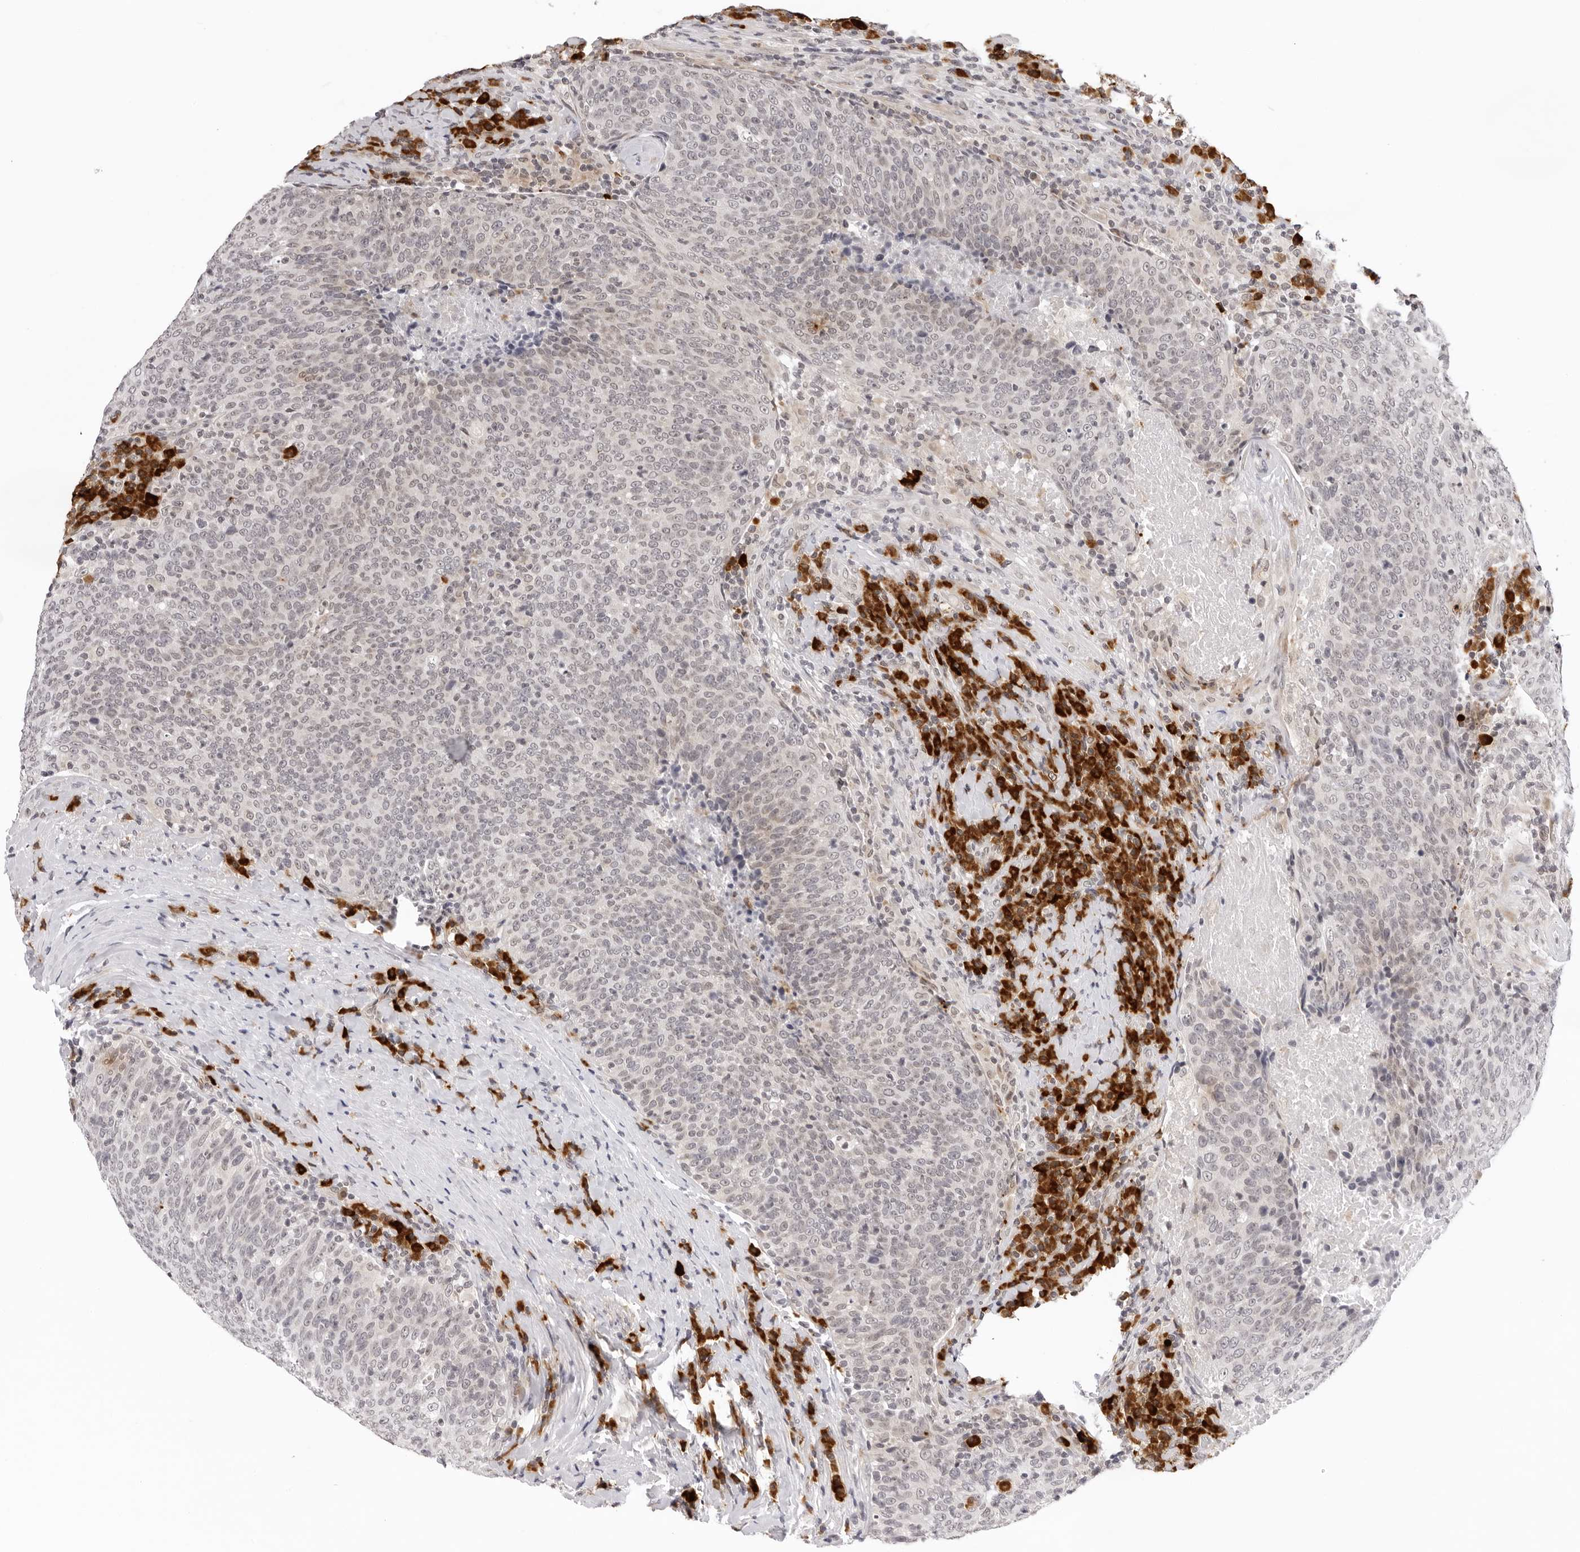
{"staining": {"intensity": "weak", "quantity": "<25%", "location": "cytoplasmic/membranous"}, "tissue": "head and neck cancer", "cell_type": "Tumor cells", "image_type": "cancer", "snomed": [{"axis": "morphology", "description": "Squamous cell carcinoma, NOS"}, {"axis": "morphology", "description": "Squamous cell carcinoma, metastatic, NOS"}, {"axis": "topography", "description": "Lymph node"}, {"axis": "topography", "description": "Head-Neck"}], "caption": "A high-resolution micrograph shows IHC staining of squamous cell carcinoma (head and neck), which demonstrates no significant positivity in tumor cells.", "gene": "IL17RA", "patient": {"sex": "male", "age": 62}}